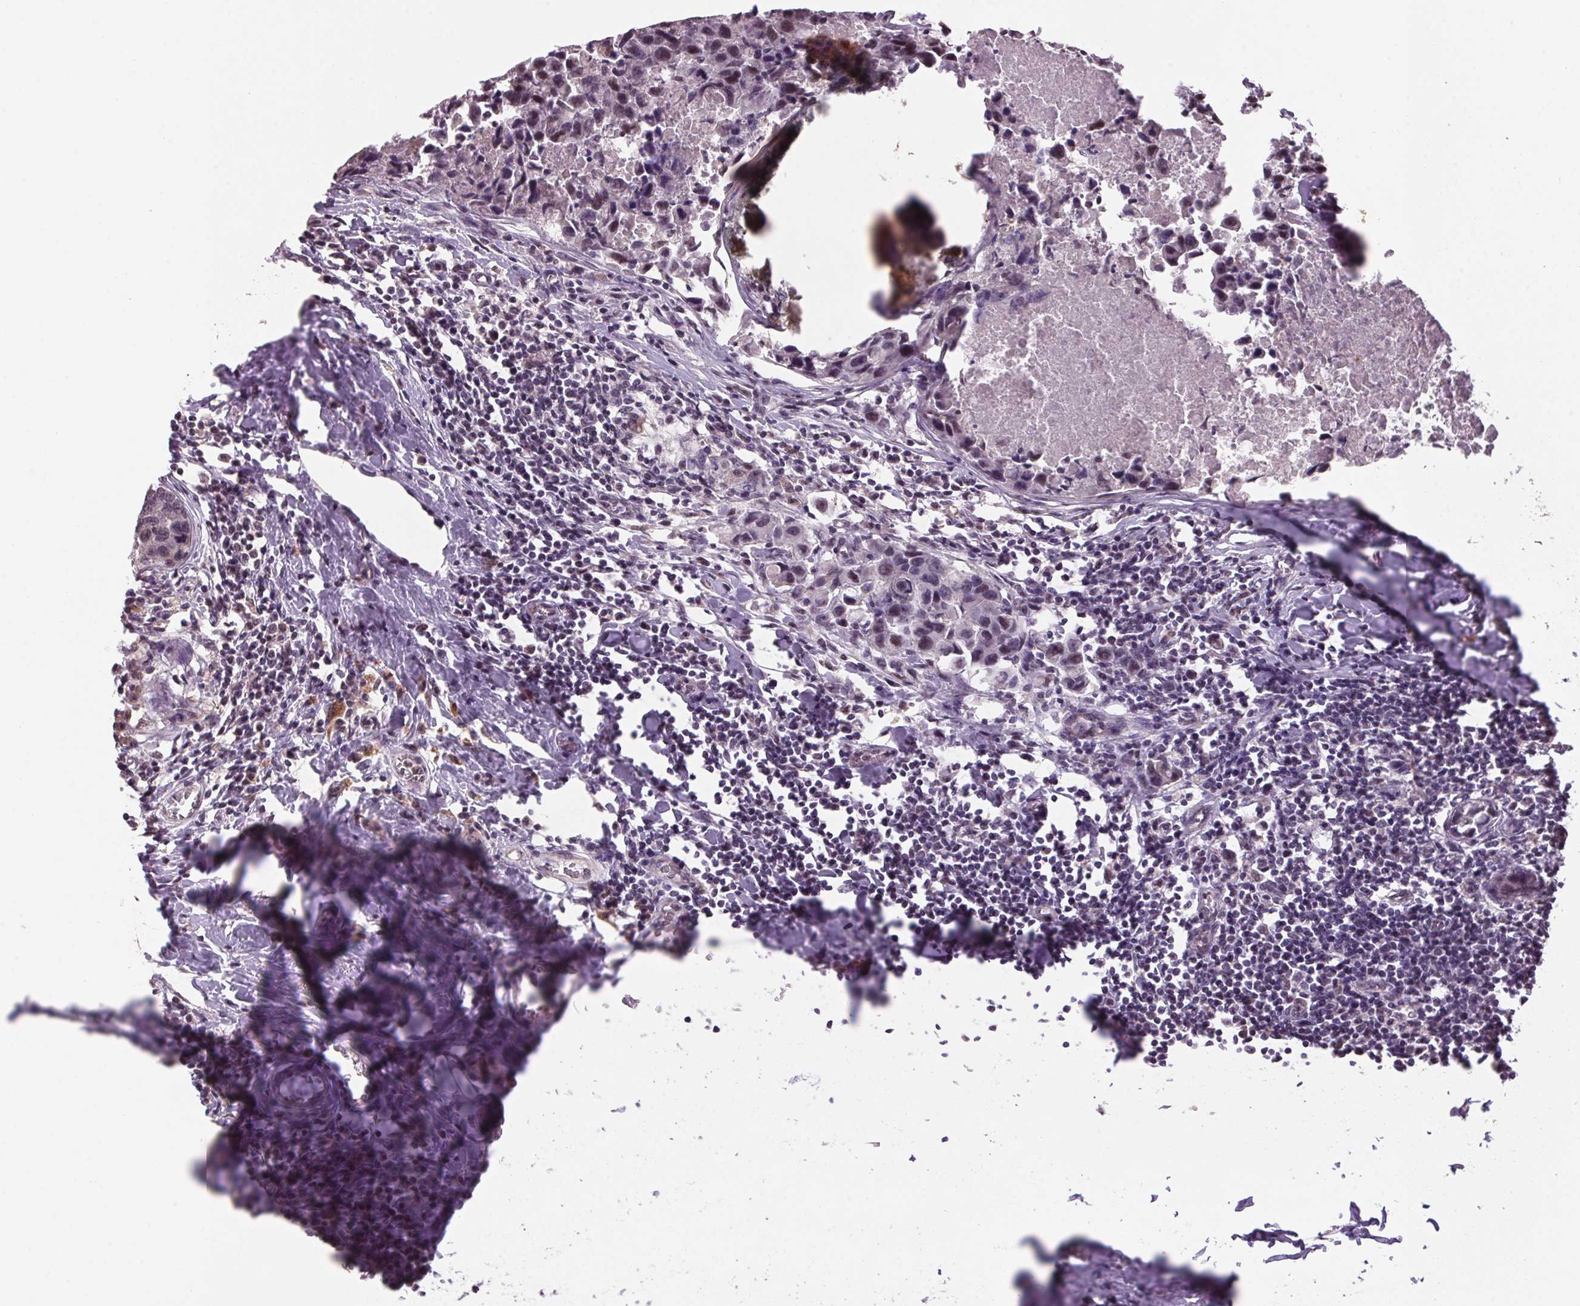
{"staining": {"intensity": "weak", "quantity": "<25%", "location": "nuclear"}, "tissue": "breast cancer", "cell_type": "Tumor cells", "image_type": "cancer", "snomed": [{"axis": "morphology", "description": "Duct carcinoma"}, {"axis": "topography", "description": "Breast"}], "caption": "This is an IHC photomicrograph of breast cancer. There is no staining in tumor cells.", "gene": "VWA3B", "patient": {"sex": "female", "age": 27}}